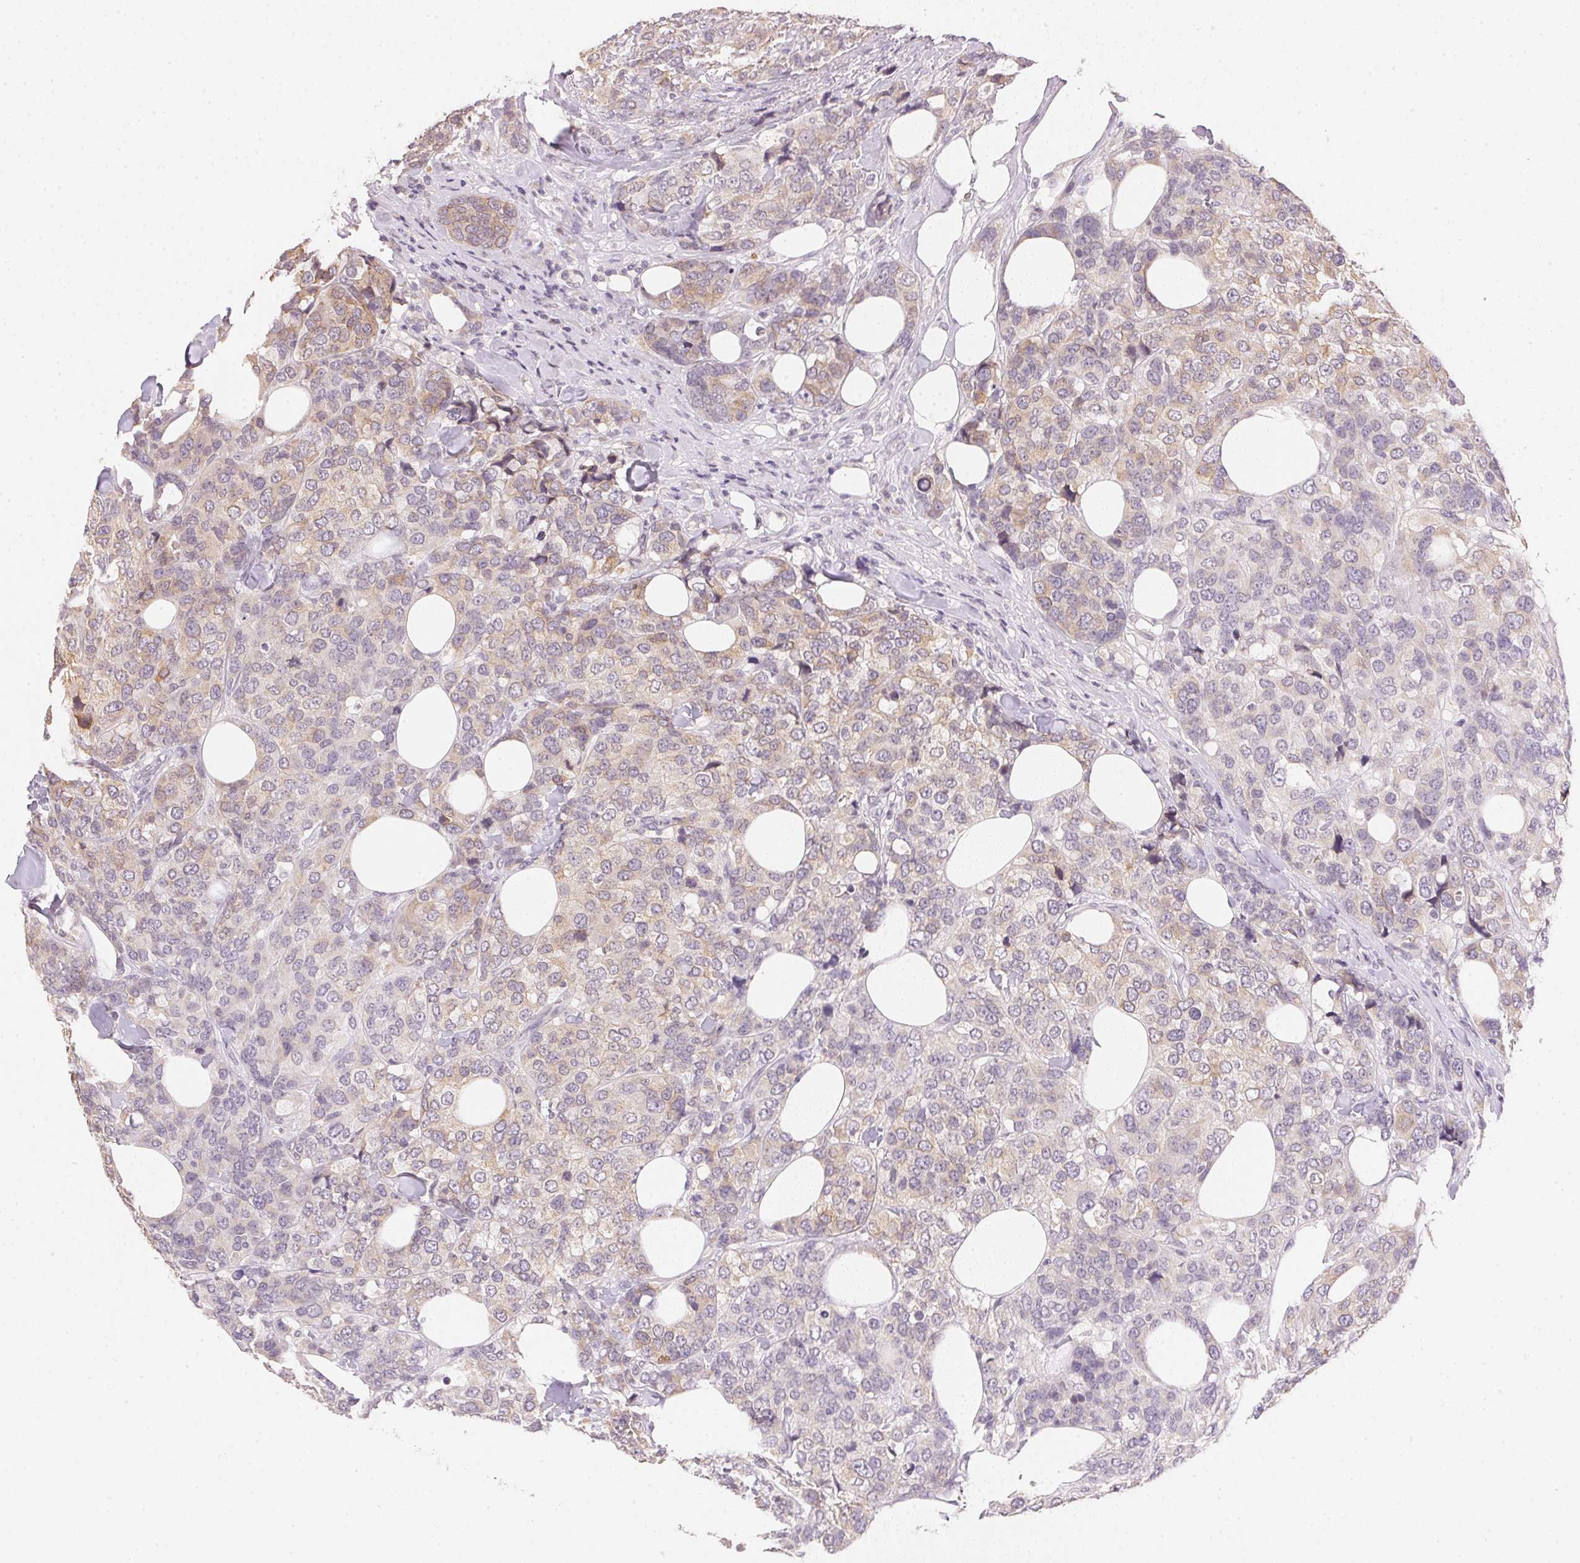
{"staining": {"intensity": "weak", "quantity": "<25%", "location": "cytoplasmic/membranous"}, "tissue": "breast cancer", "cell_type": "Tumor cells", "image_type": "cancer", "snomed": [{"axis": "morphology", "description": "Lobular carcinoma"}, {"axis": "topography", "description": "Breast"}], "caption": "Lobular carcinoma (breast) was stained to show a protein in brown. There is no significant positivity in tumor cells.", "gene": "DHCR24", "patient": {"sex": "female", "age": 59}}